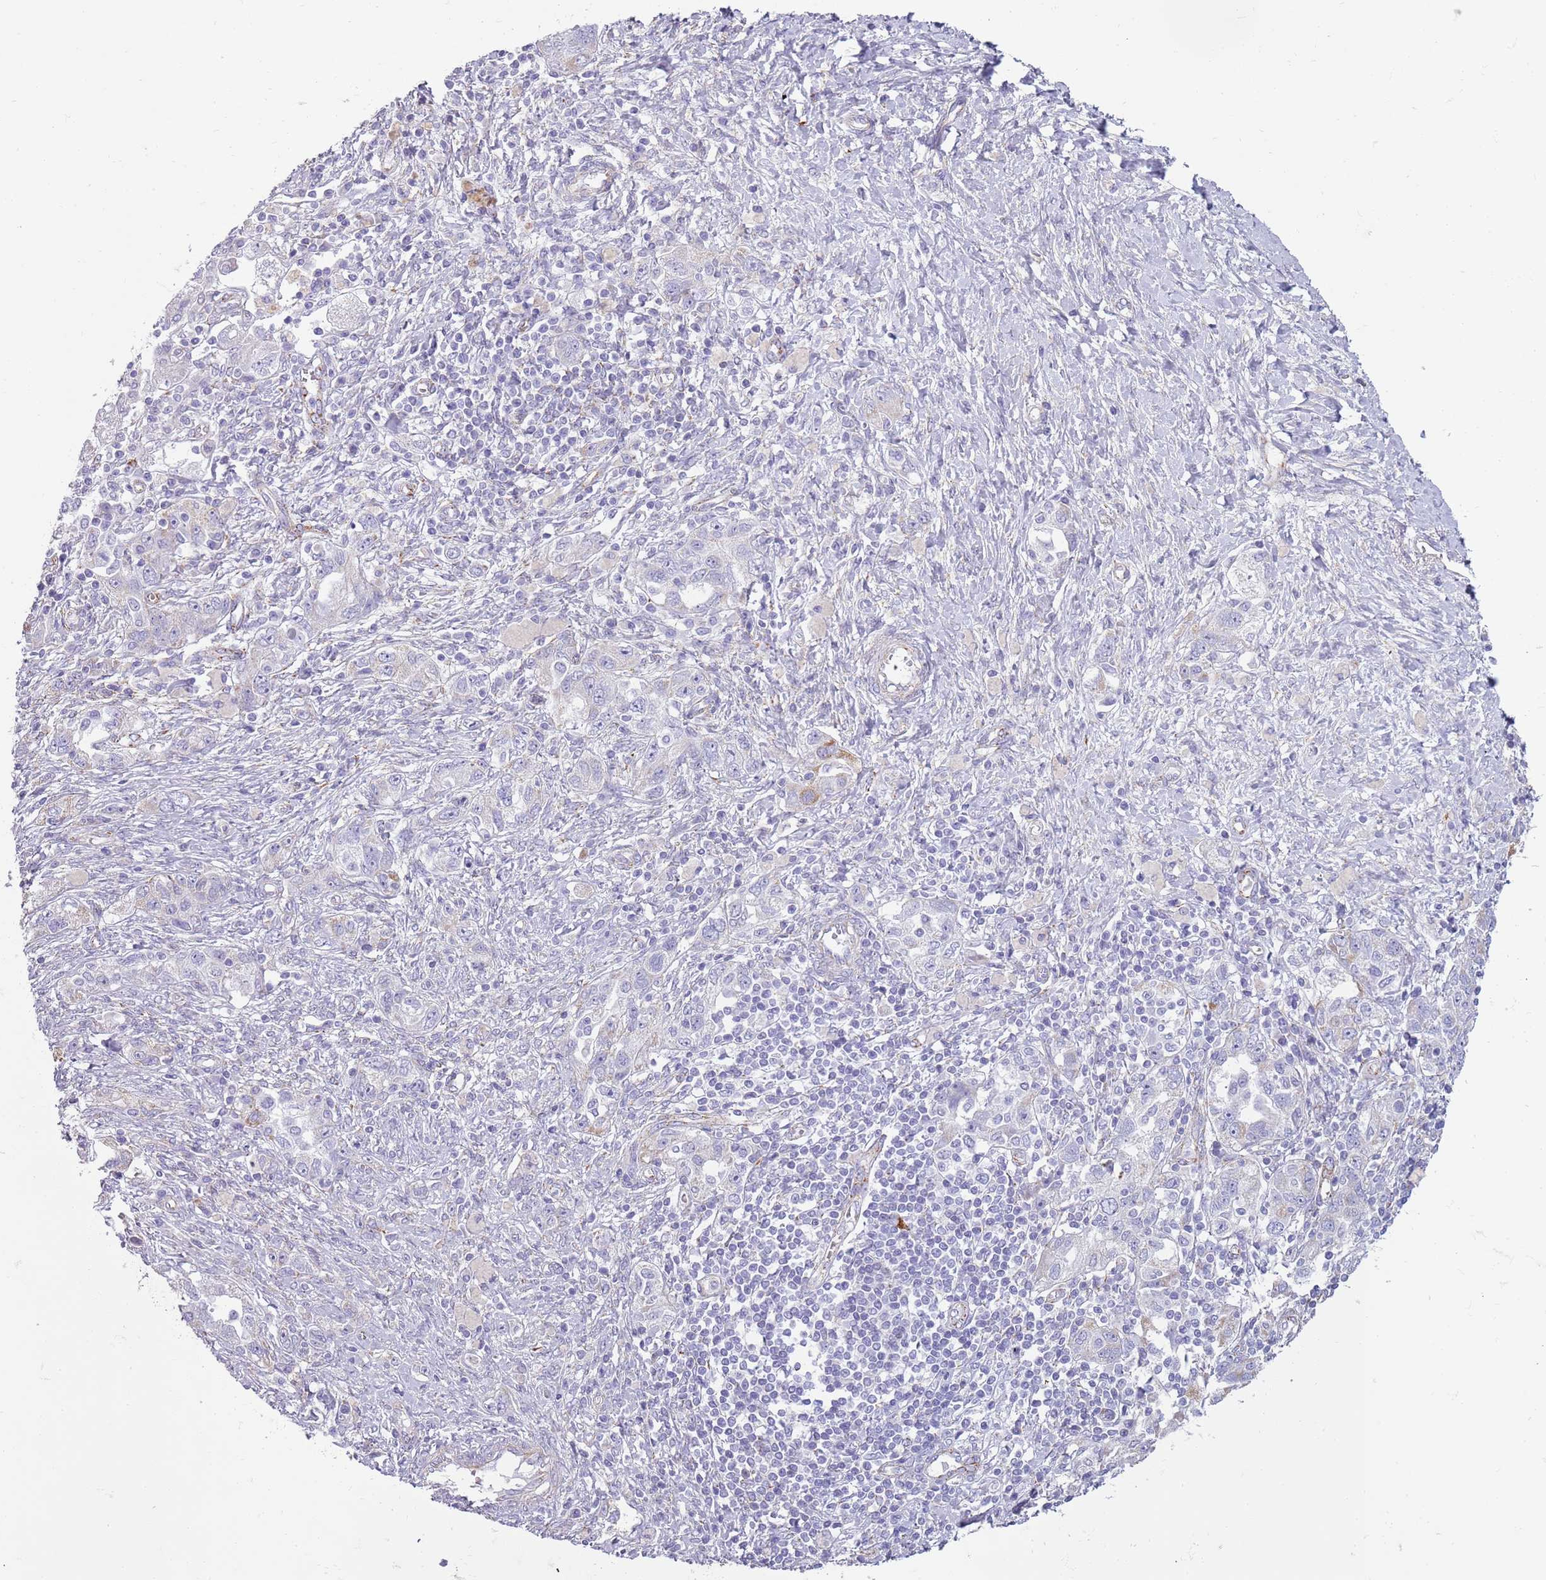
{"staining": {"intensity": "negative", "quantity": "none", "location": "none"}, "tissue": "ovarian cancer", "cell_type": "Tumor cells", "image_type": "cancer", "snomed": [{"axis": "morphology", "description": "Carcinoma, NOS"}, {"axis": "morphology", "description": "Cystadenocarcinoma, serous, NOS"}, {"axis": "topography", "description": "Ovary"}], "caption": "IHC of human ovarian cancer displays no expression in tumor cells. Nuclei are stained in blue.", "gene": "RNF222", "patient": {"sex": "female", "age": 69}}